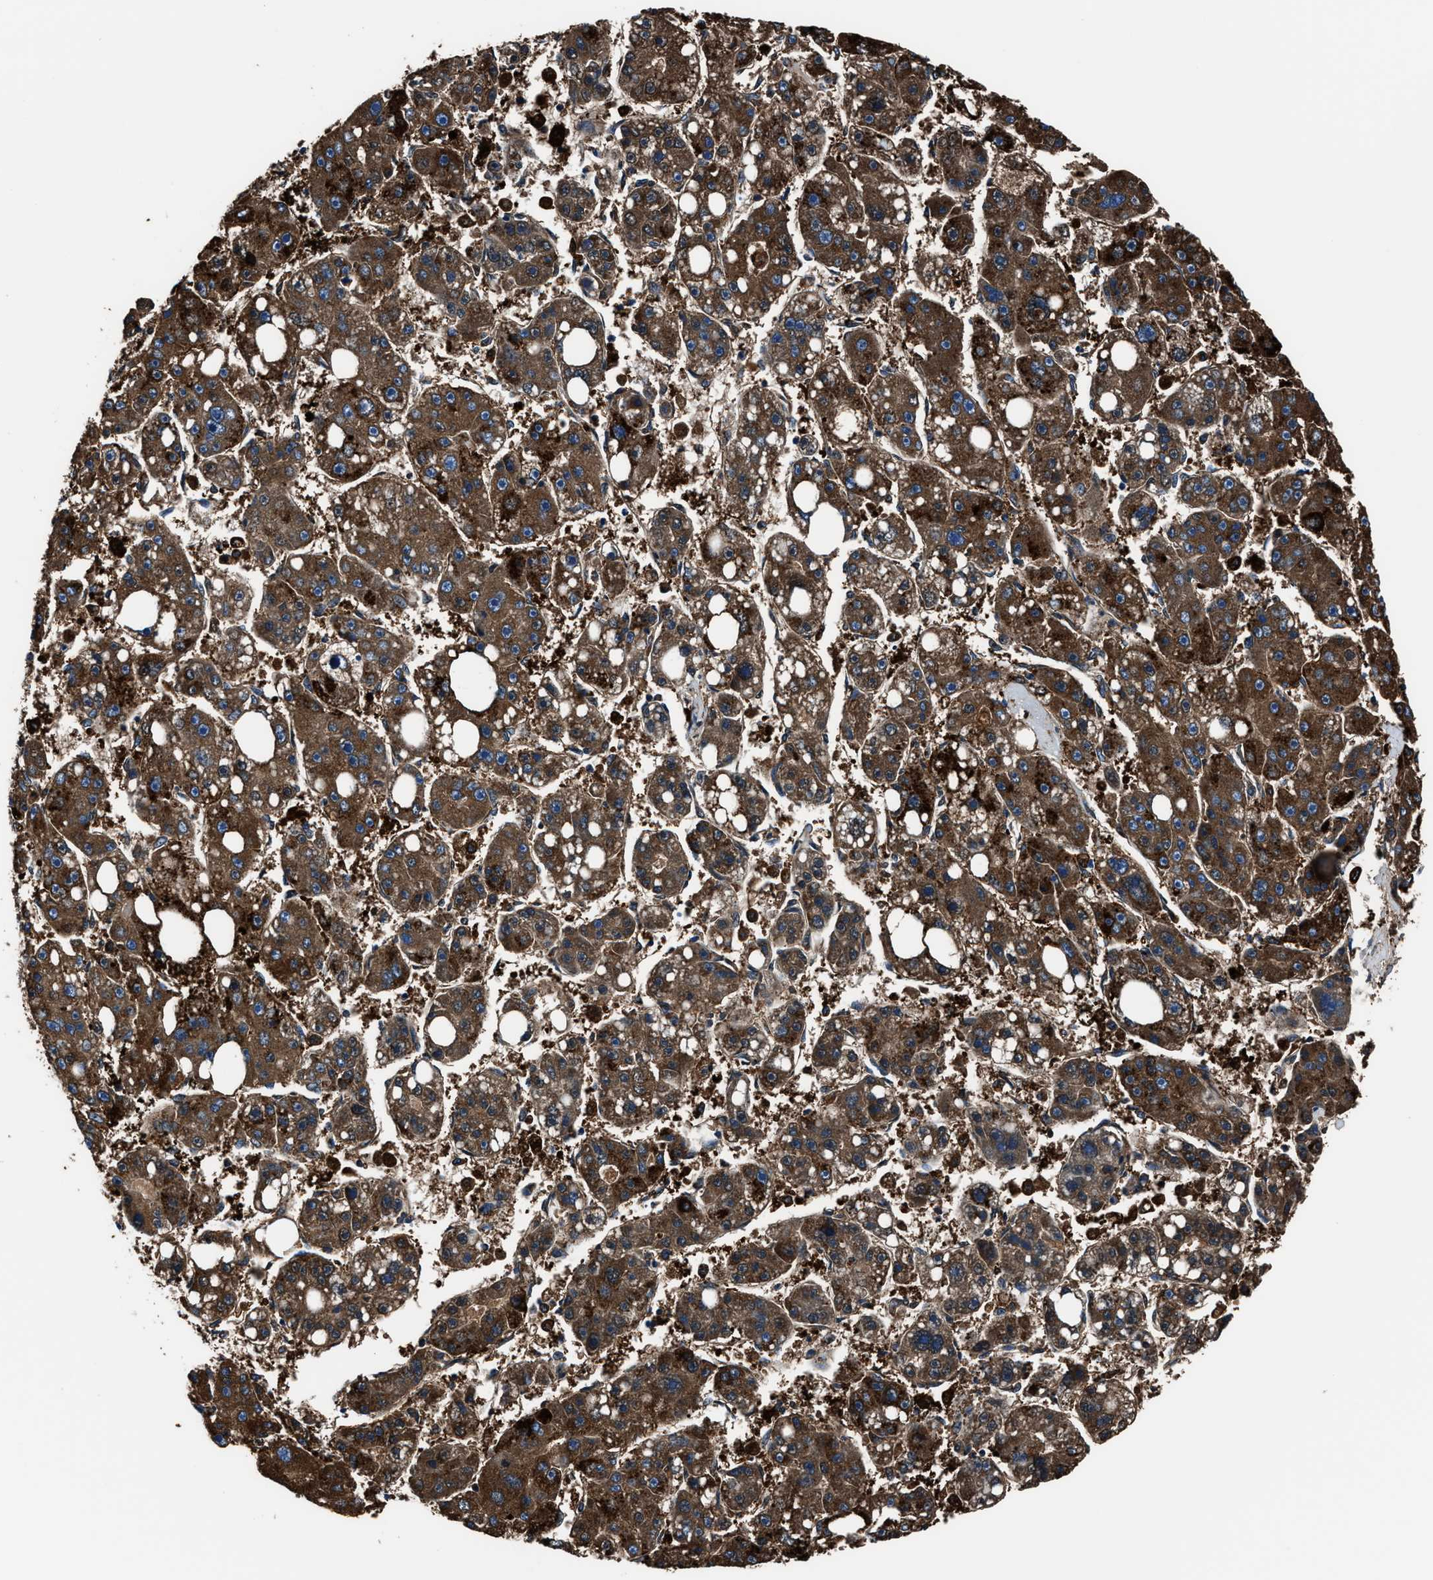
{"staining": {"intensity": "moderate", "quantity": ">75%", "location": "cytoplasmic/membranous"}, "tissue": "liver cancer", "cell_type": "Tumor cells", "image_type": "cancer", "snomed": [{"axis": "morphology", "description": "Carcinoma, Hepatocellular, NOS"}, {"axis": "topography", "description": "Liver"}], "caption": "Liver hepatocellular carcinoma stained with a protein marker displays moderate staining in tumor cells.", "gene": "FTL", "patient": {"sex": "female", "age": 61}}